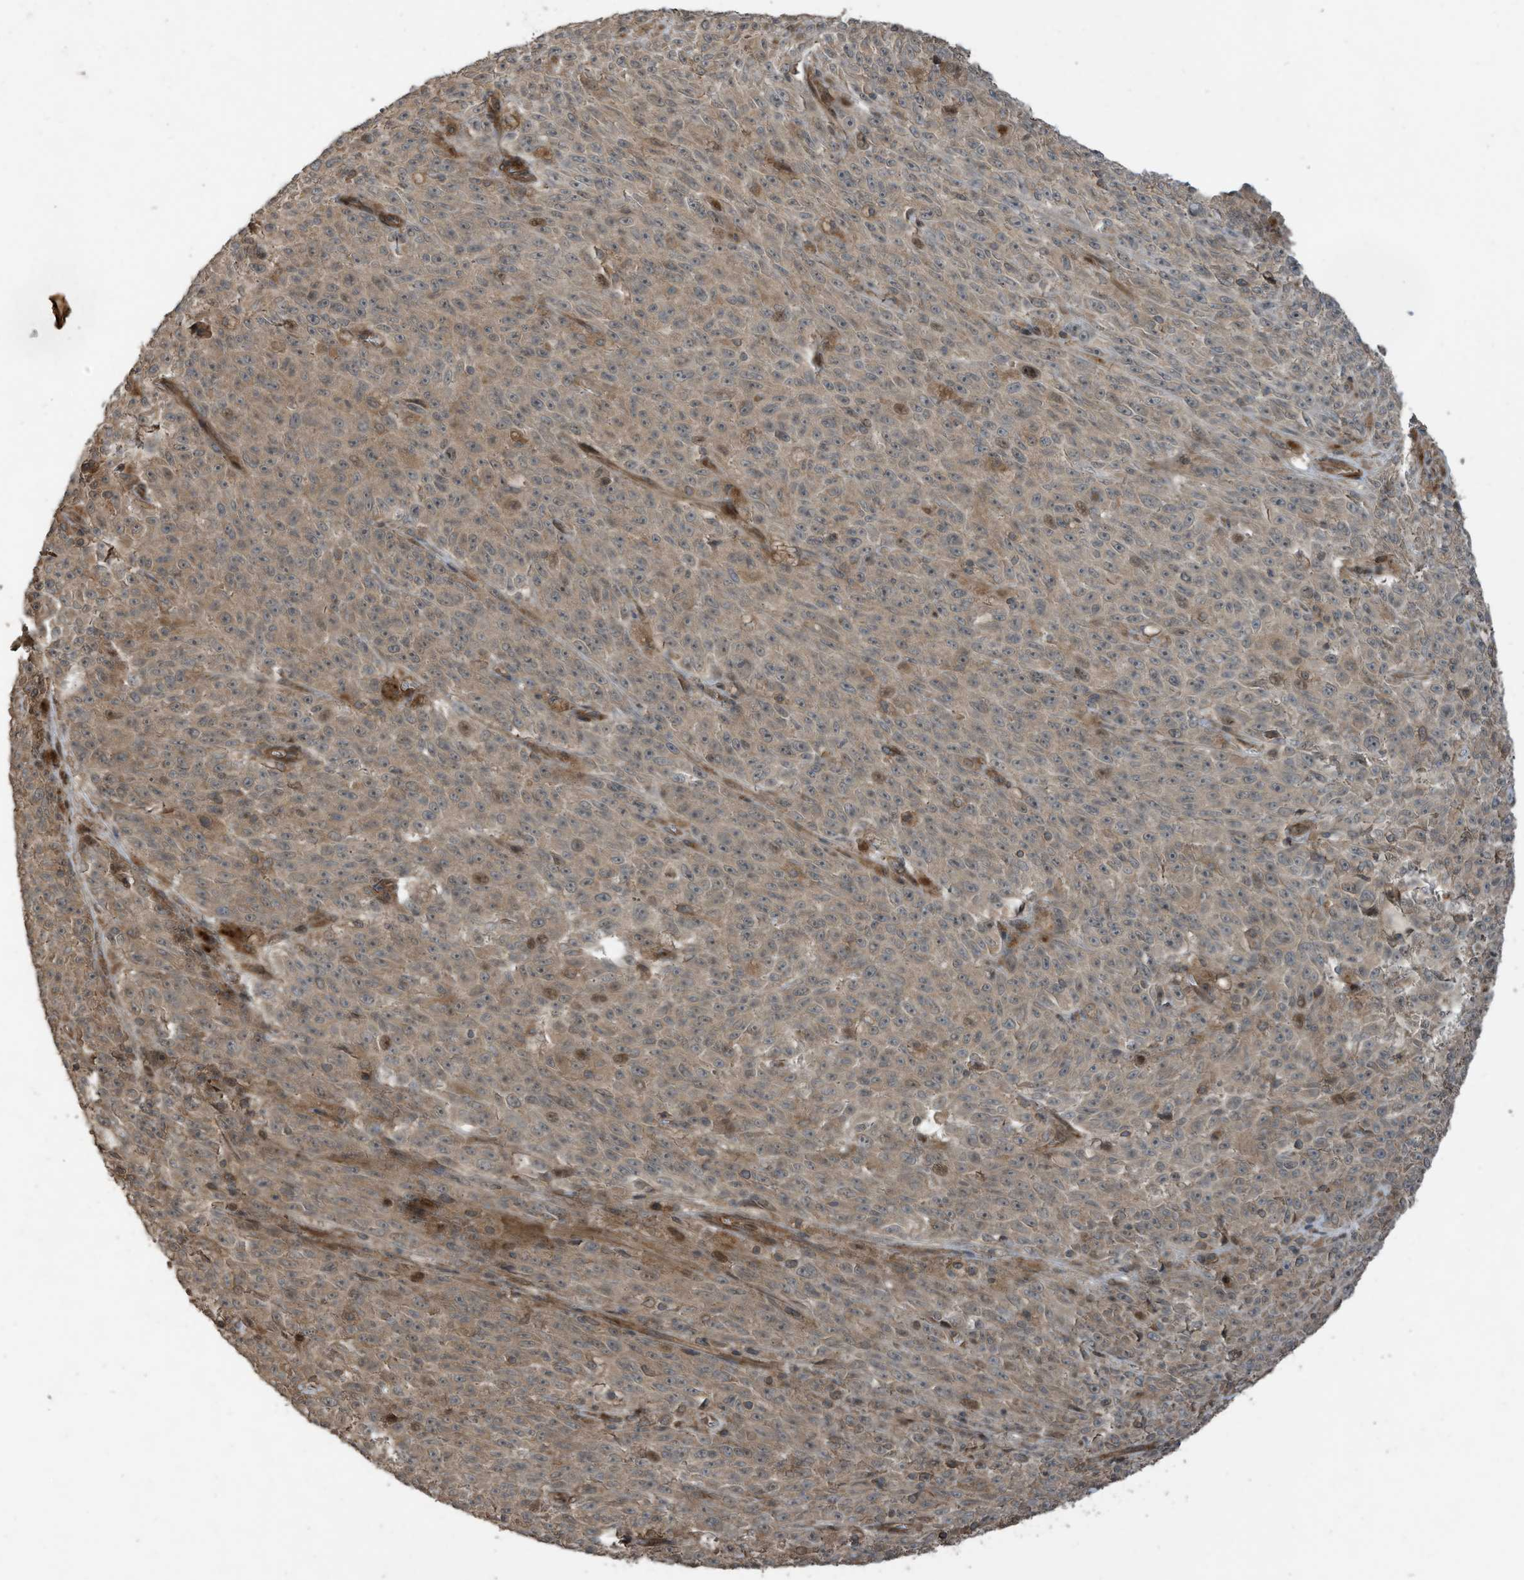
{"staining": {"intensity": "weak", "quantity": ">75%", "location": "cytoplasmic/membranous"}, "tissue": "melanoma", "cell_type": "Tumor cells", "image_type": "cancer", "snomed": [{"axis": "morphology", "description": "Malignant melanoma, NOS"}, {"axis": "topography", "description": "Skin"}], "caption": "Immunohistochemical staining of melanoma demonstrates low levels of weak cytoplasmic/membranous expression in about >75% of tumor cells. Using DAB (3,3'-diaminobenzidine) (brown) and hematoxylin (blue) stains, captured at high magnification using brightfield microscopy.", "gene": "ZNF653", "patient": {"sex": "female", "age": 82}}